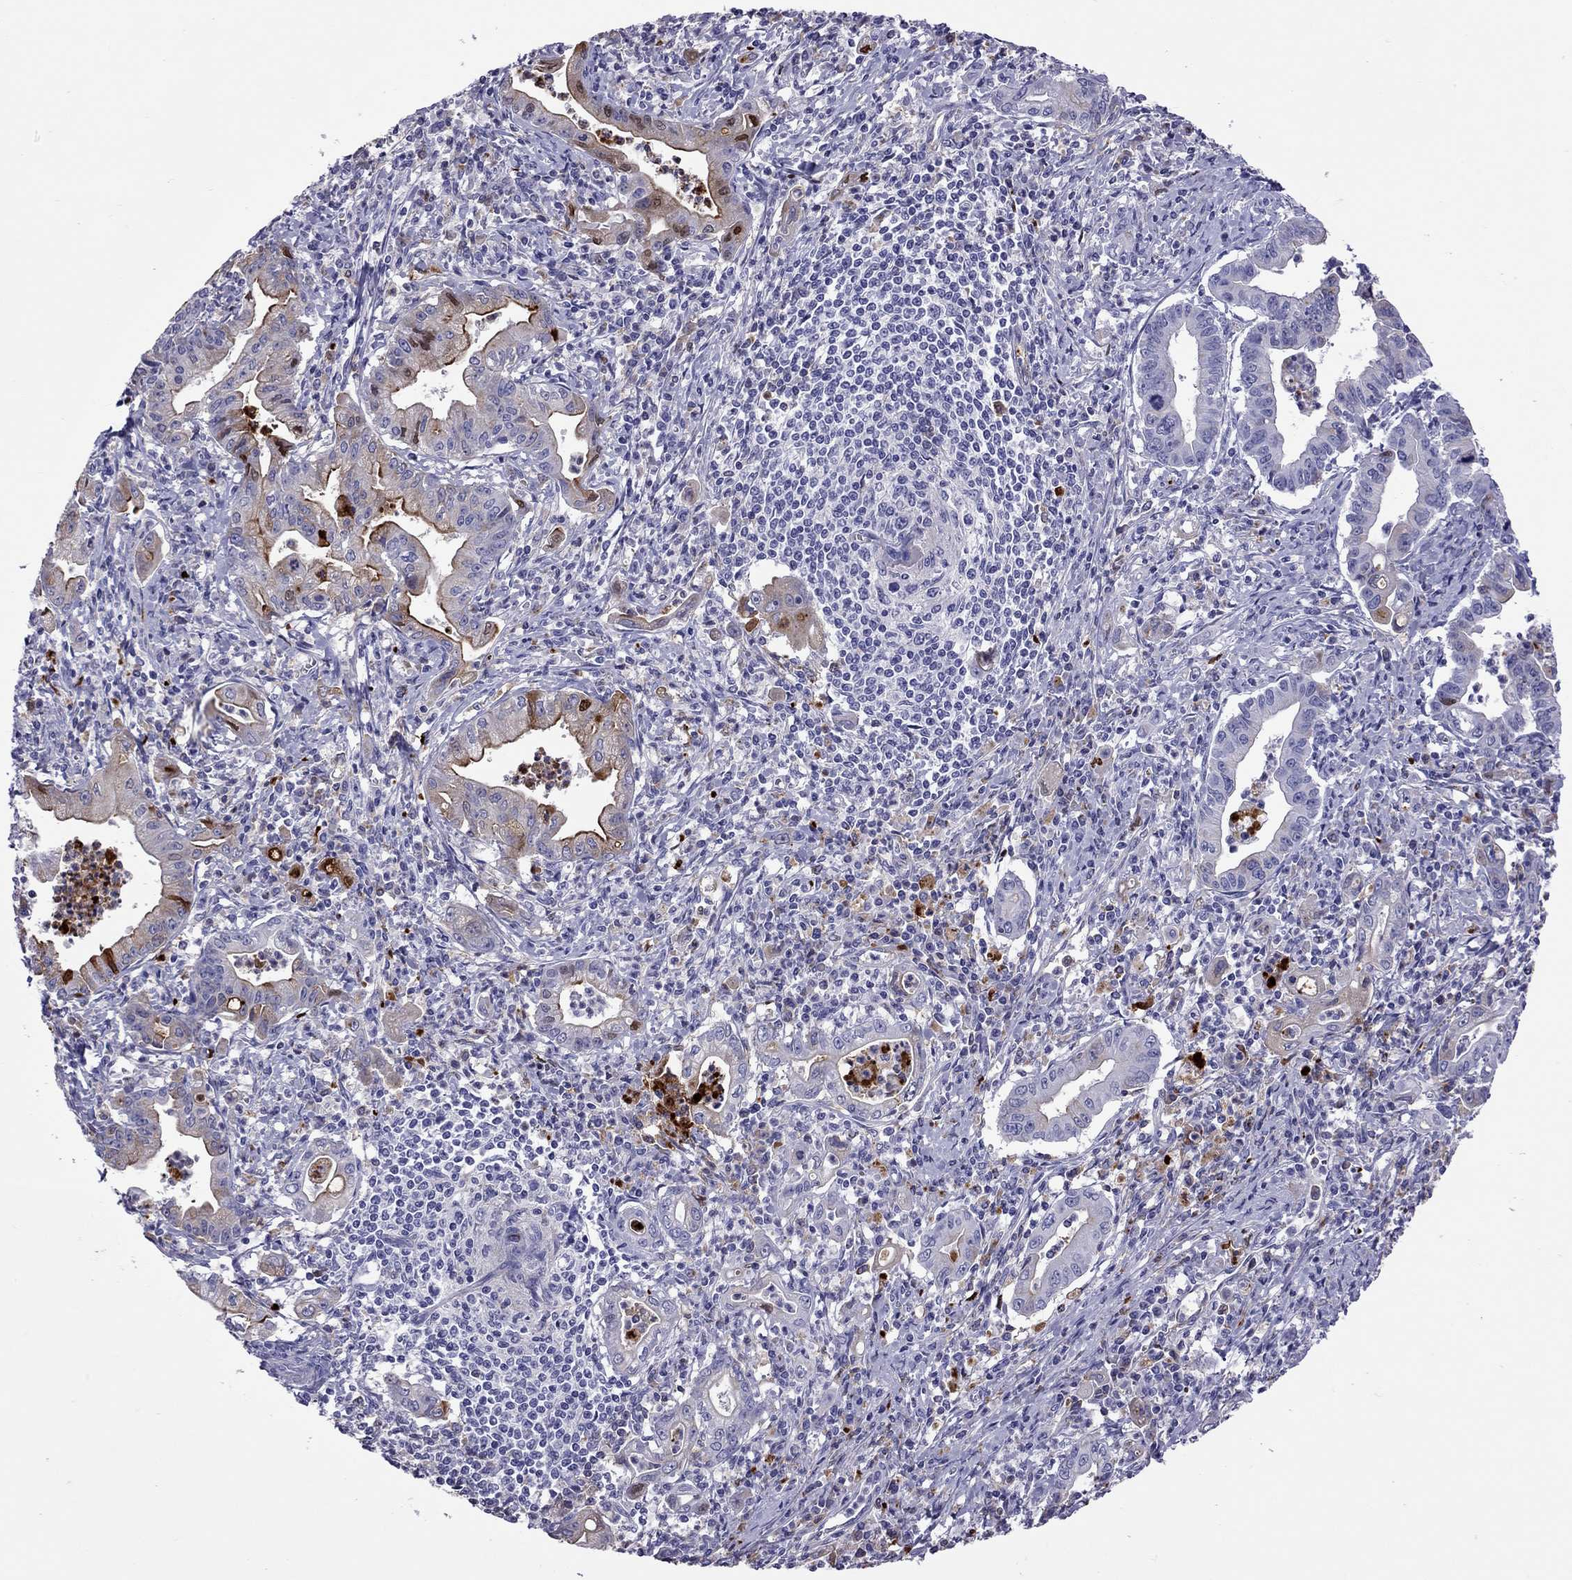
{"staining": {"intensity": "strong", "quantity": "<25%", "location": "cytoplasmic/membranous"}, "tissue": "stomach cancer", "cell_type": "Tumor cells", "image_type": "cancer", "snomed": [{"axis": "morphology", "description": "Adenocarcinoma, NOS"}, {"axis": "topography", "description": "Stomach, upper"}], "caption": "The immunohistochemical stain shows strong cytoplasmic/membranous staining in tumor cells of adenocarcinoma (stomach) tissue.", "gene": "SERPINA3", "patient": {"sex": "female", "age": 79}}